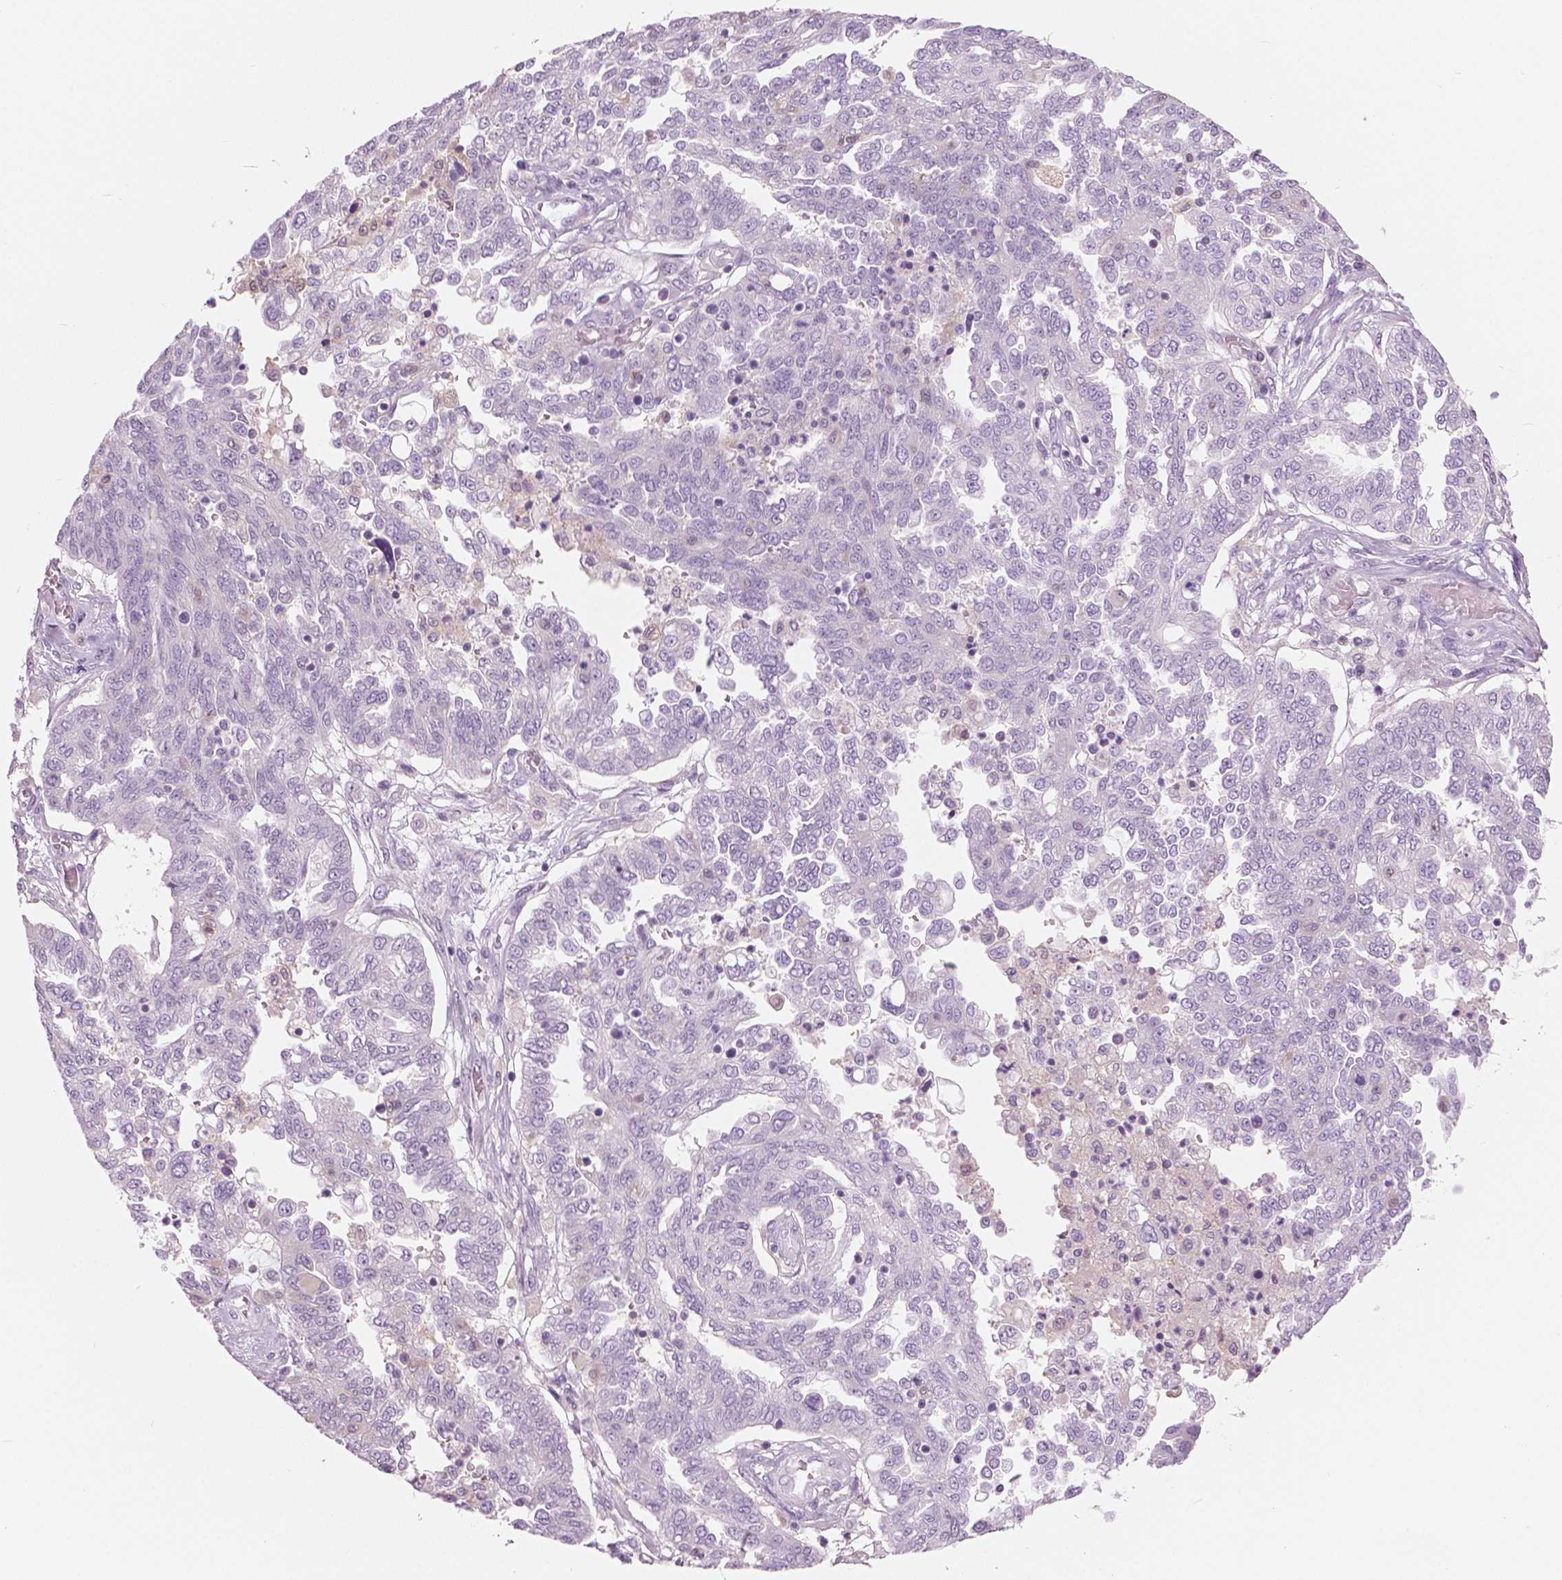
{"staining": {"intensity": "negative", "quantity": "none", "location": "none"}, "tissue": "ovarian cancer", "cell_type": "Tumor cells", "image_type": "cancer", "snomed": [{"axis": "morphology", "description": "Cystadenocarcinoma, serous, NOS"}, {"axis": "topography", "description": "Ovary"}], "caption": "An image of human ovarian cancer is negative for staining in tumor cells. (Brightfield microscopy of DAB immunohistochemistry at high magnification).", "gene": "GALM", "patient": {"sex": "female", "age": 67}}